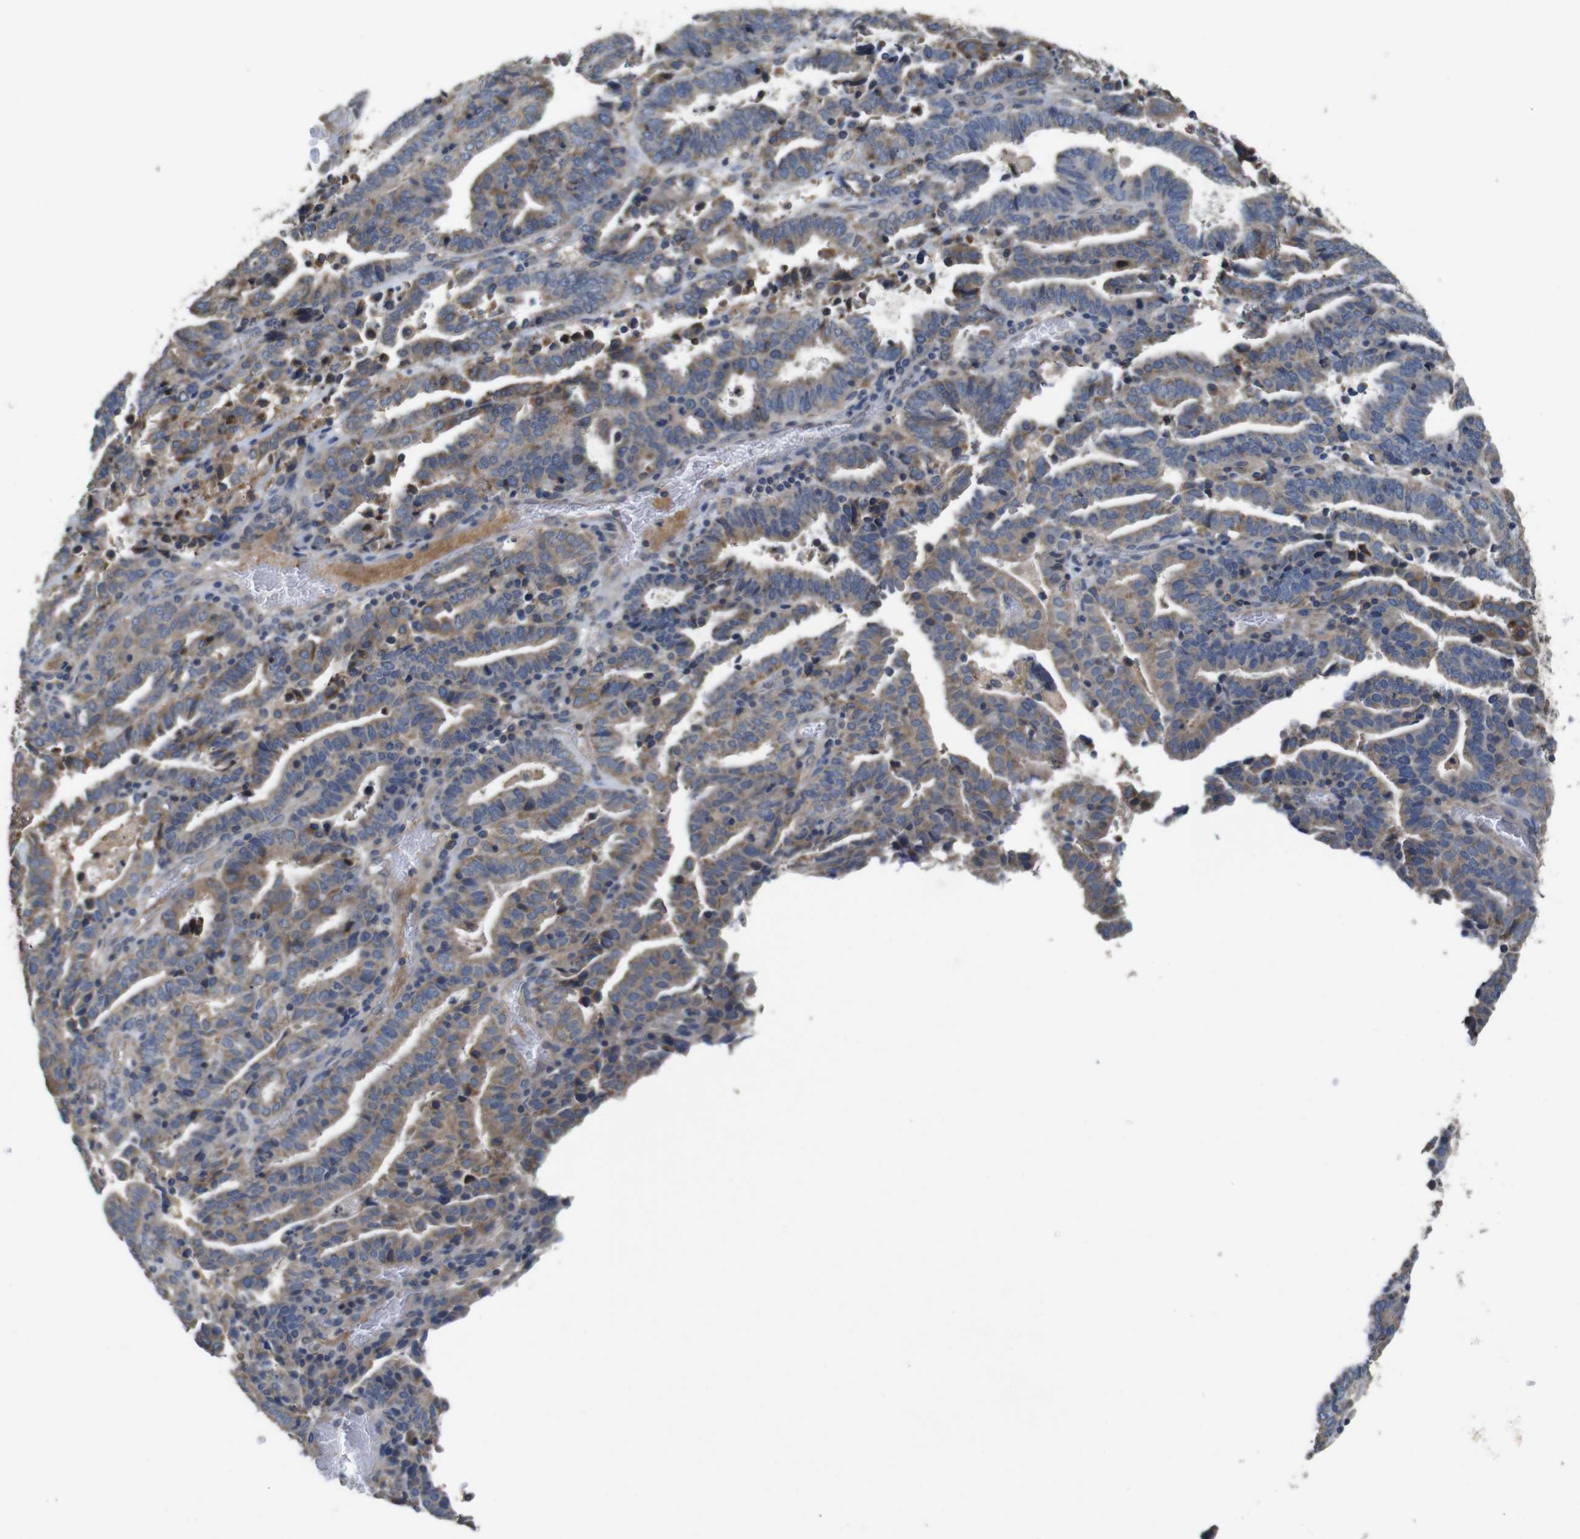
{"staining": {"intensity": "moderate", "quantity": "25%-75%", "location": "cytoplasmic/membranous"}, "tissue": "endometrial cancer", "cell_type": "Tumor cells", "image_type": "cancer", "snomed": [{"axis": "morphology", "description": "Adenocarcinoma, NOS"}, {"axis": "topography", "description": "Uterus"}], "caption": "Endometrial adenocarcinoma stained with DAB (3,3'-diaminobenzidine) IHC demonstrates medium levels of moderate cytoplasmic/membranous staining in approximately 25%-75% of tumor cells.", "gene": "GLIPR1", "patient": {"sex": "female", "age": 83}}